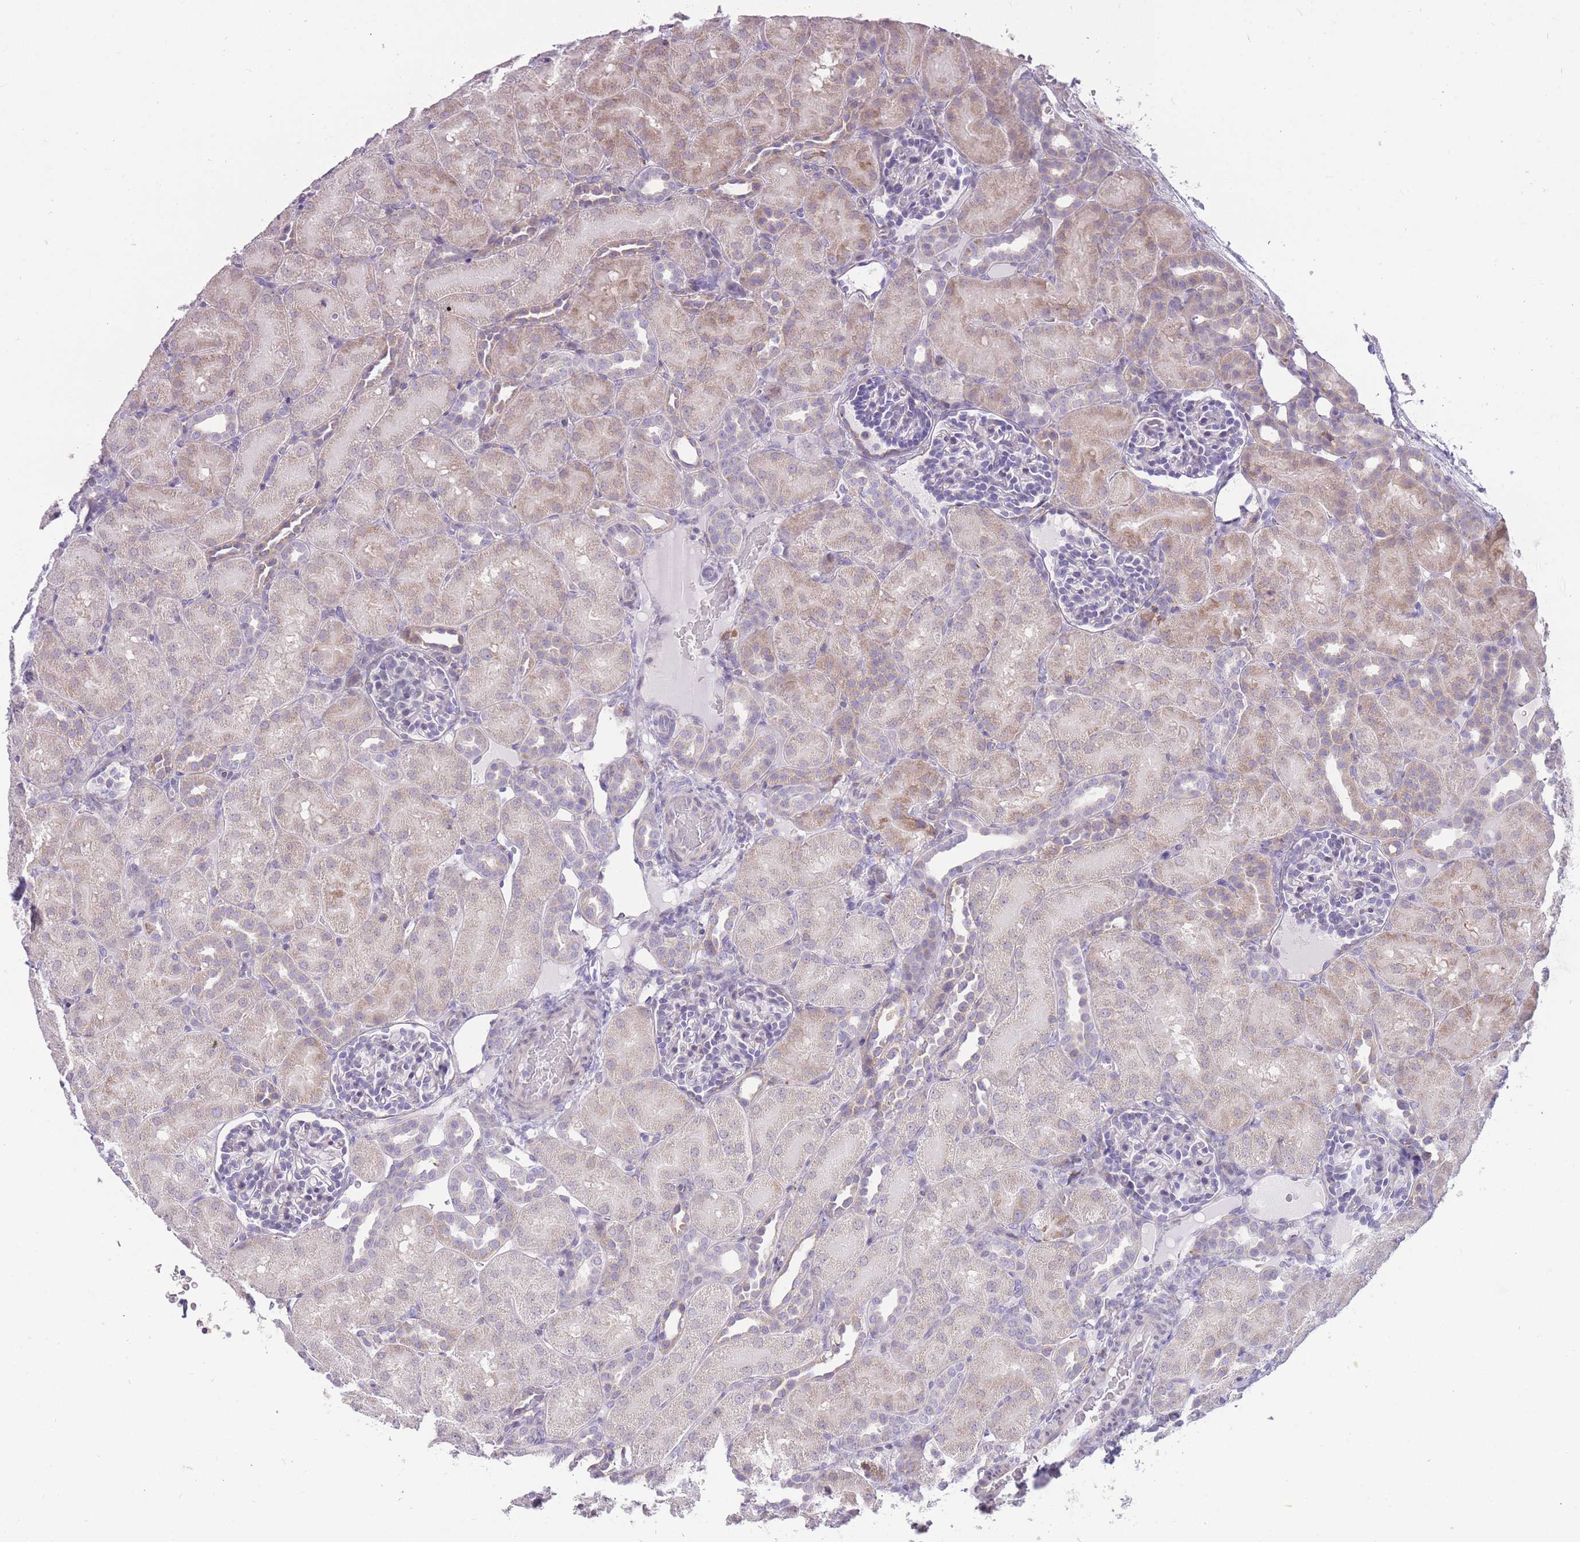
{"staining": {"intensity": "negative", "quantity": "none", "location": "none"}, "tissue": "kidney", "cell_type": "Cells in glomeruli", "image_type": "normal", "snomed": [{"axis": "morphology", "description": "Normal tissue, NOS"}, {"axis": "topography", "description": "Kidney"}], "caption": "IHC photomicrograph of benign kidney: human kidney stained with DAB (3,3'-diaminobenzidine) shows no significant protein staining in cells in glomeruli.", "gene": "TRAPPC5", "patient": {"sex": "male", "age": 1}}